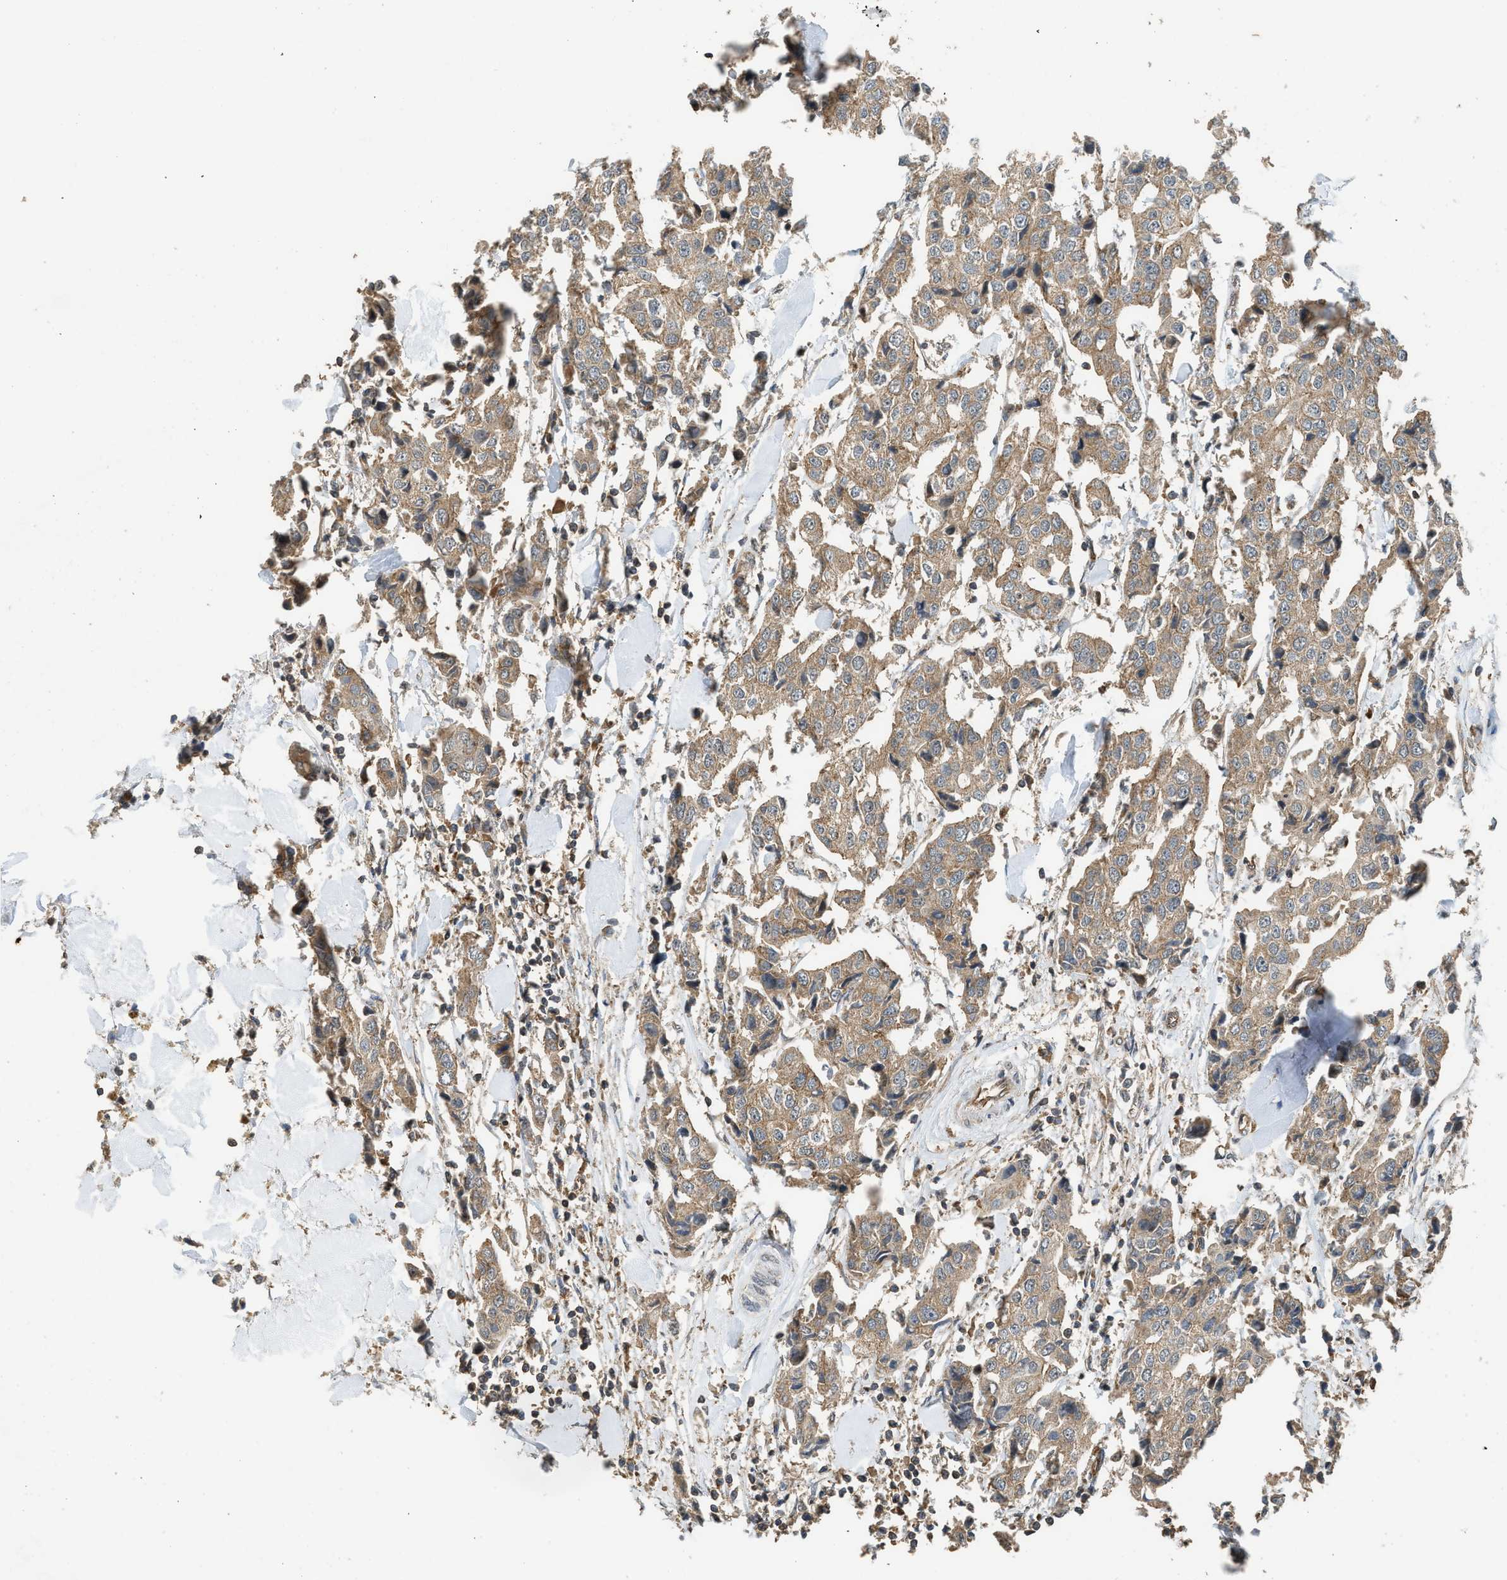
{"staining": {"intensity": "moderate", "quantity": ">75%", "location": "cytoplasmic/membranous"}, "tissue": "breast cancer", "cell_type": "Tumor cells", "image_type": "cancer", "snomed": [{"axis": "morphology", "description": "Duct carcinoma"}, {"axis": "topography", "description": "Breast"}], "caption": "There is medium levels of moderate cytoplasmic/membranous positivity in tumor cells of breast cancer, as demonstrated by immunohistochemical staining (brown color).", "gene": "HIP1R", "patient": {"sex": "female", "age": 80}}